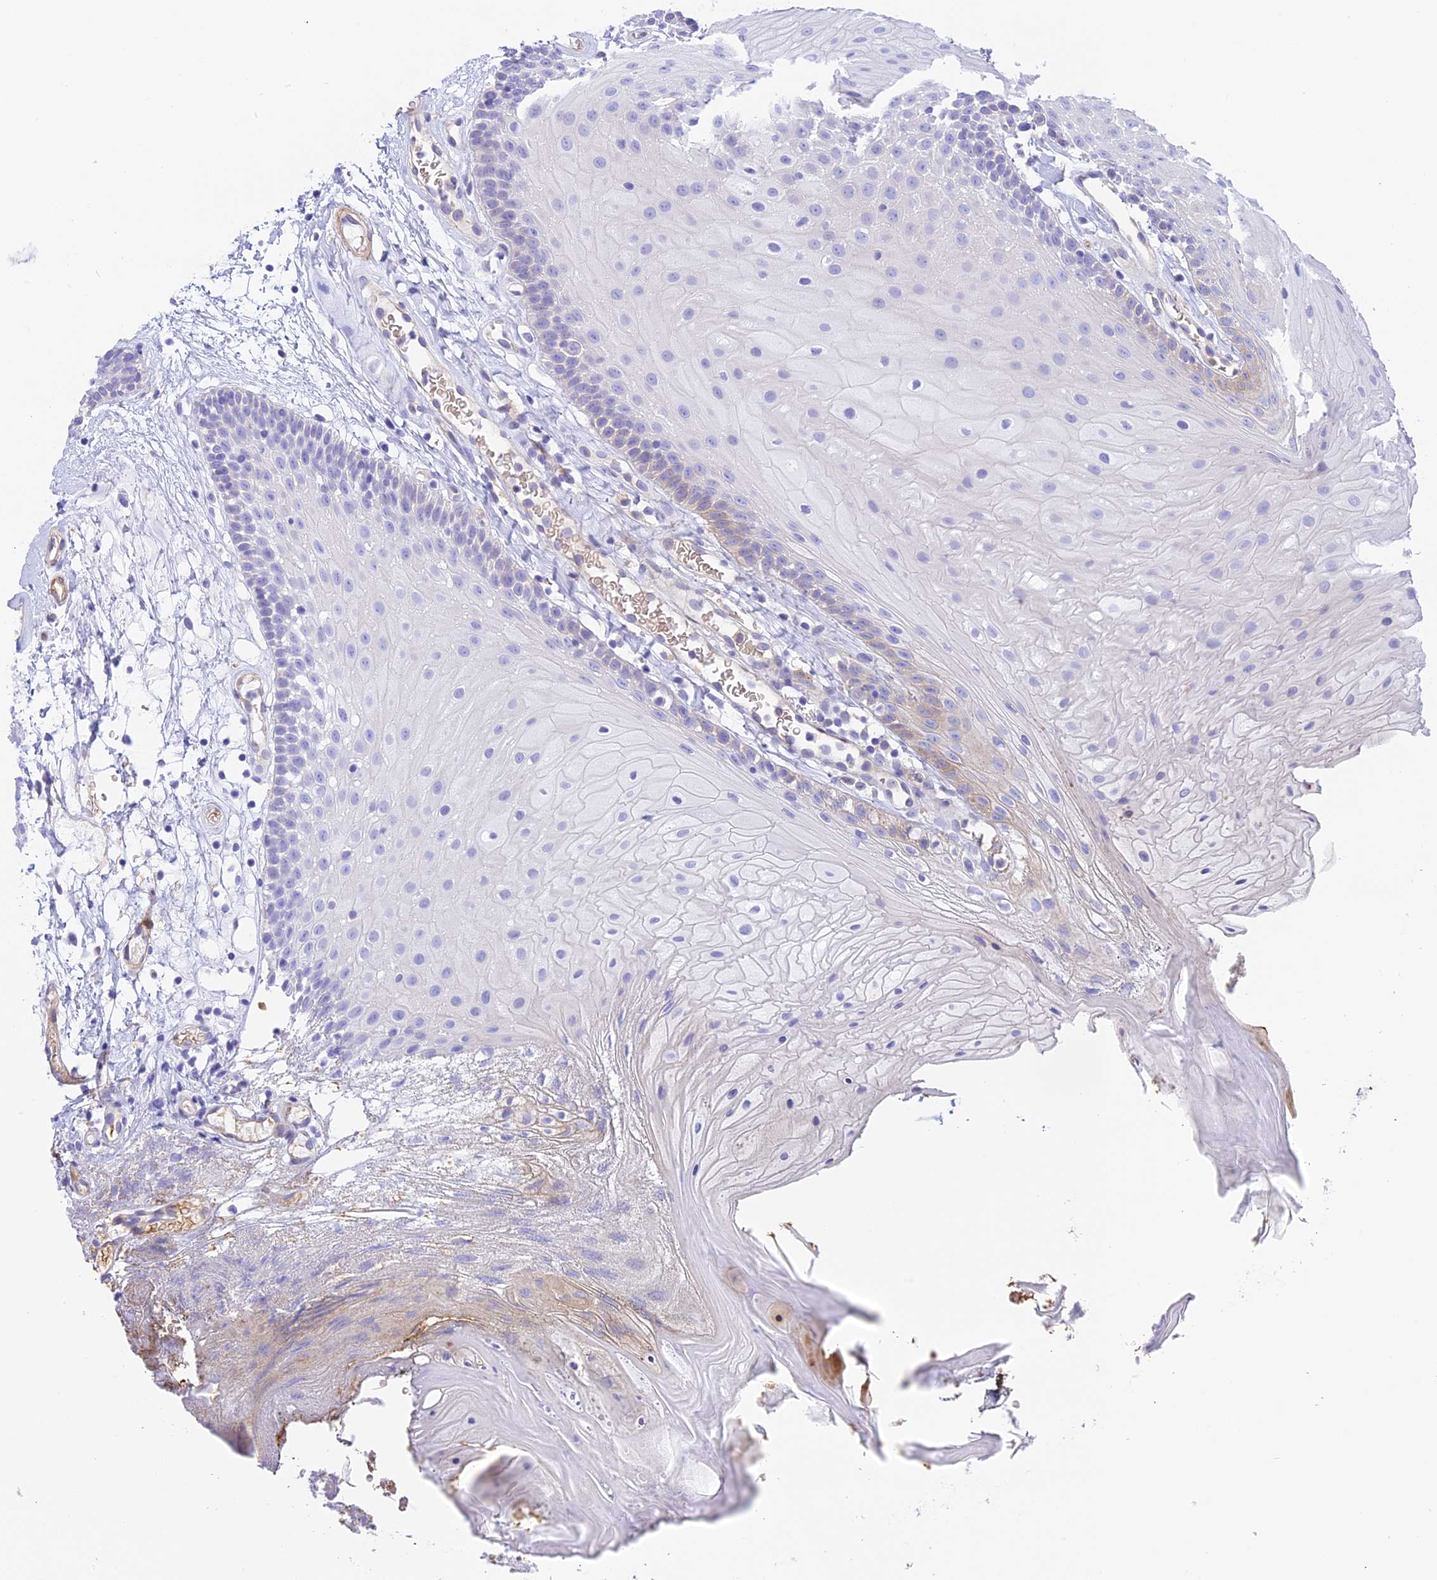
{"staining": {"intensity": "negative", "quantity": "none", "location": "none"}, "tissue": "oral mucosa", "cell_type": "Squamous epithelial cells", "image_type": "normal", "snomed": [{"axis": "morphology", "description": "Normal tissue, NOS"}, {"axis": "topography", "description": "Oral tissue"}], "caption": "Immunohistochemistry photomicrograph of normal oral mucosa: oral mucosa stained with DAB displays no significant protein staining in squamous epithelial cells.", "gene": "HOMER3", "patient": {"sex": "female", "age": 80}}